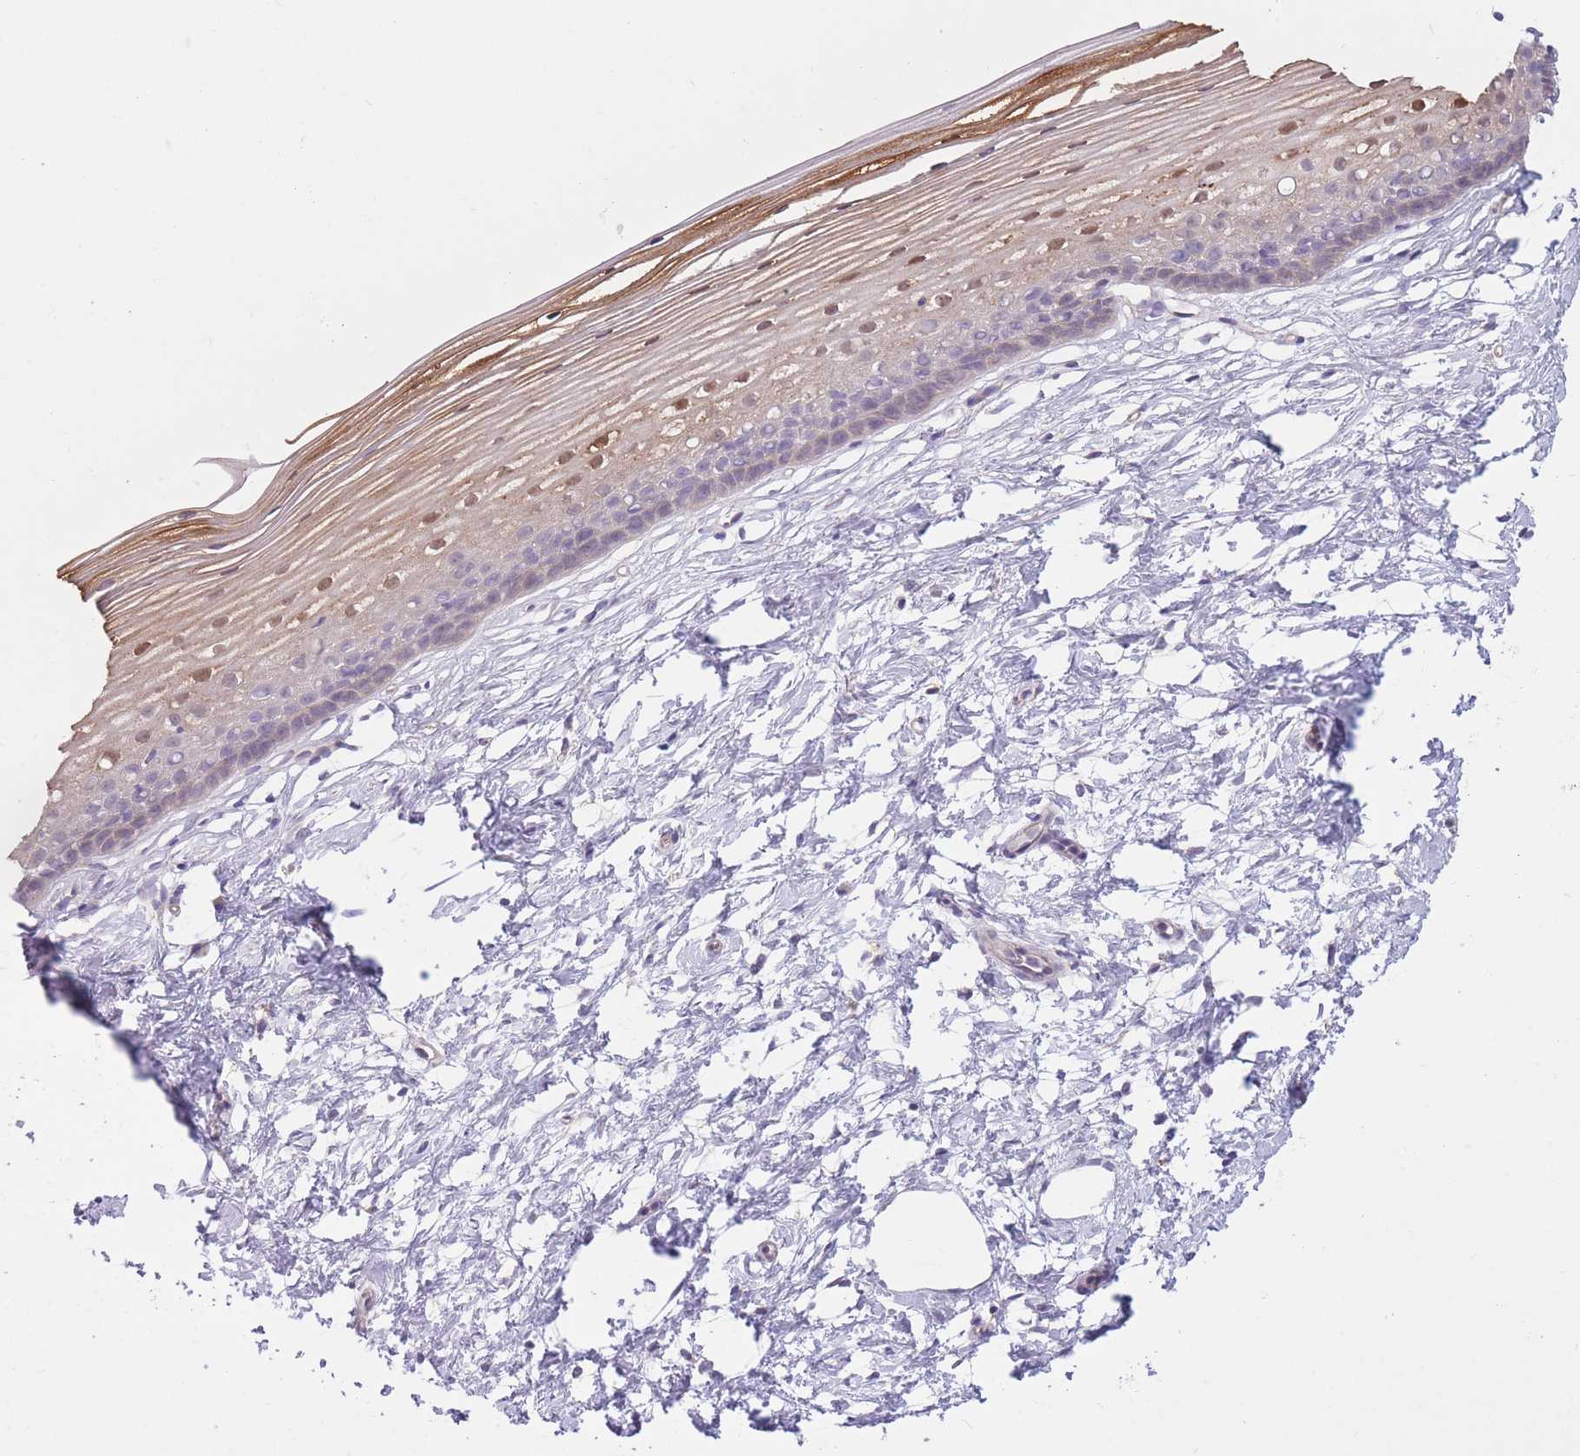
{"staining": {"intensity": "weak", "quantity": "<25%", "location": "cytoplasmic/membranous"}, "tissue": "cervix", "cell_type": "Glandular cells", "image_type": "normal", "snomed": [{"axis": "morphology", "description": "Normal tissue, NOS"}, {"axis": "topography", "description": "Cervix"}], "caption": "DAB immunohistochemical staining of normal human cervix demonstrates no significant expression in glandular cells.", "gene": "SERPINB3", "patient": {"sex": "female", "age": 40}}